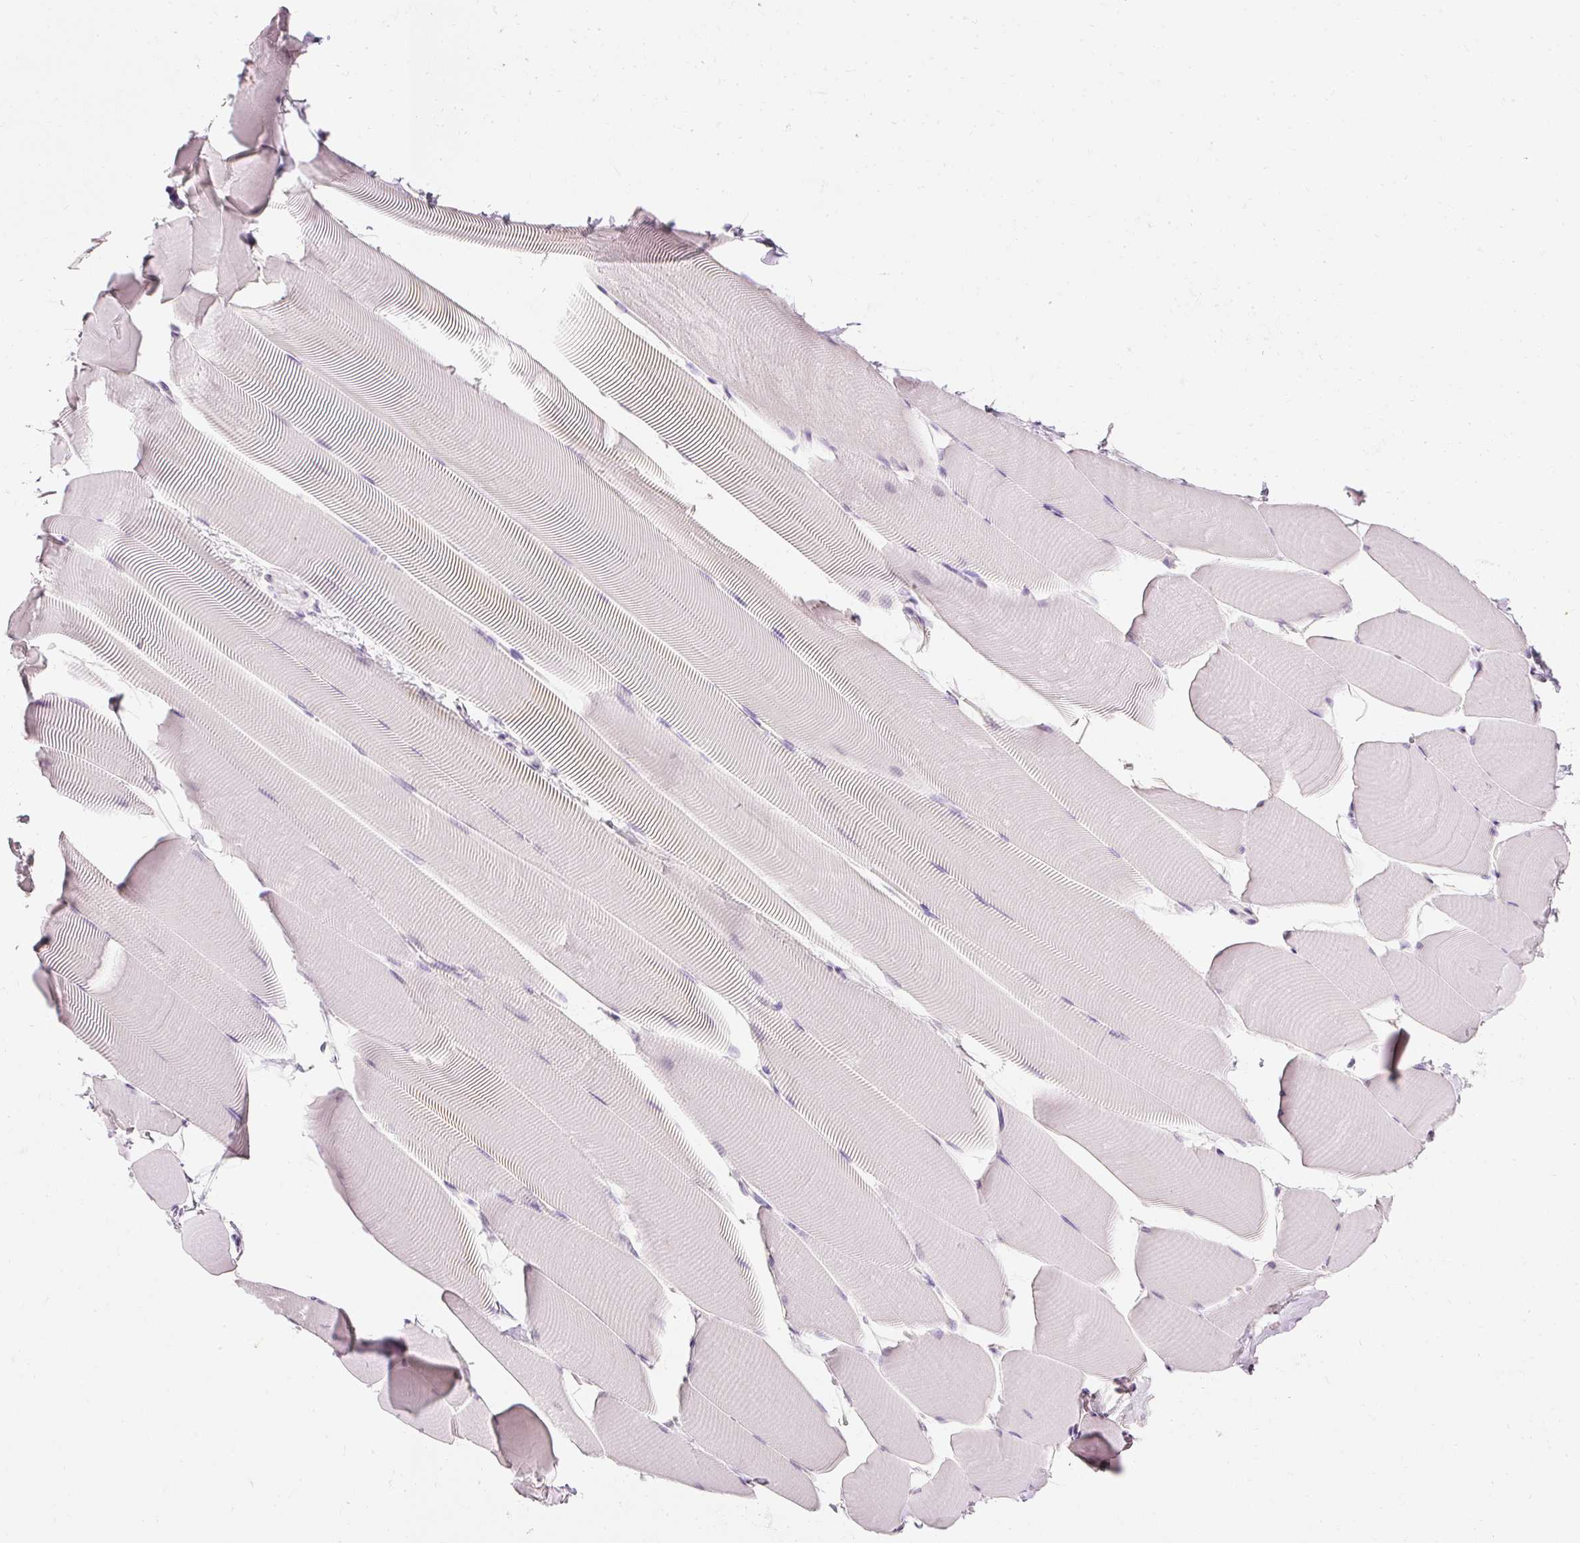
{"staining": {"intensity": "negative", "quantity": "none", "location": "none"}, "tissue": "skeletal muscle", "cell_type": "Myocytes", "image_type": "normal", "snomed": [{"axis": "morphology", "description": "Normal tissue, NOS"}, {"axis": "topography", "description": "Skeletal muscle"}], "caption": "High power microscopy image of an immunohistochemistry (IHC) image of unremarkable skeletal muscle, revealing no significant positivity in myocytes.", "gene": "ELAVL3", "patient": {"sex": "male", "age": 25}}